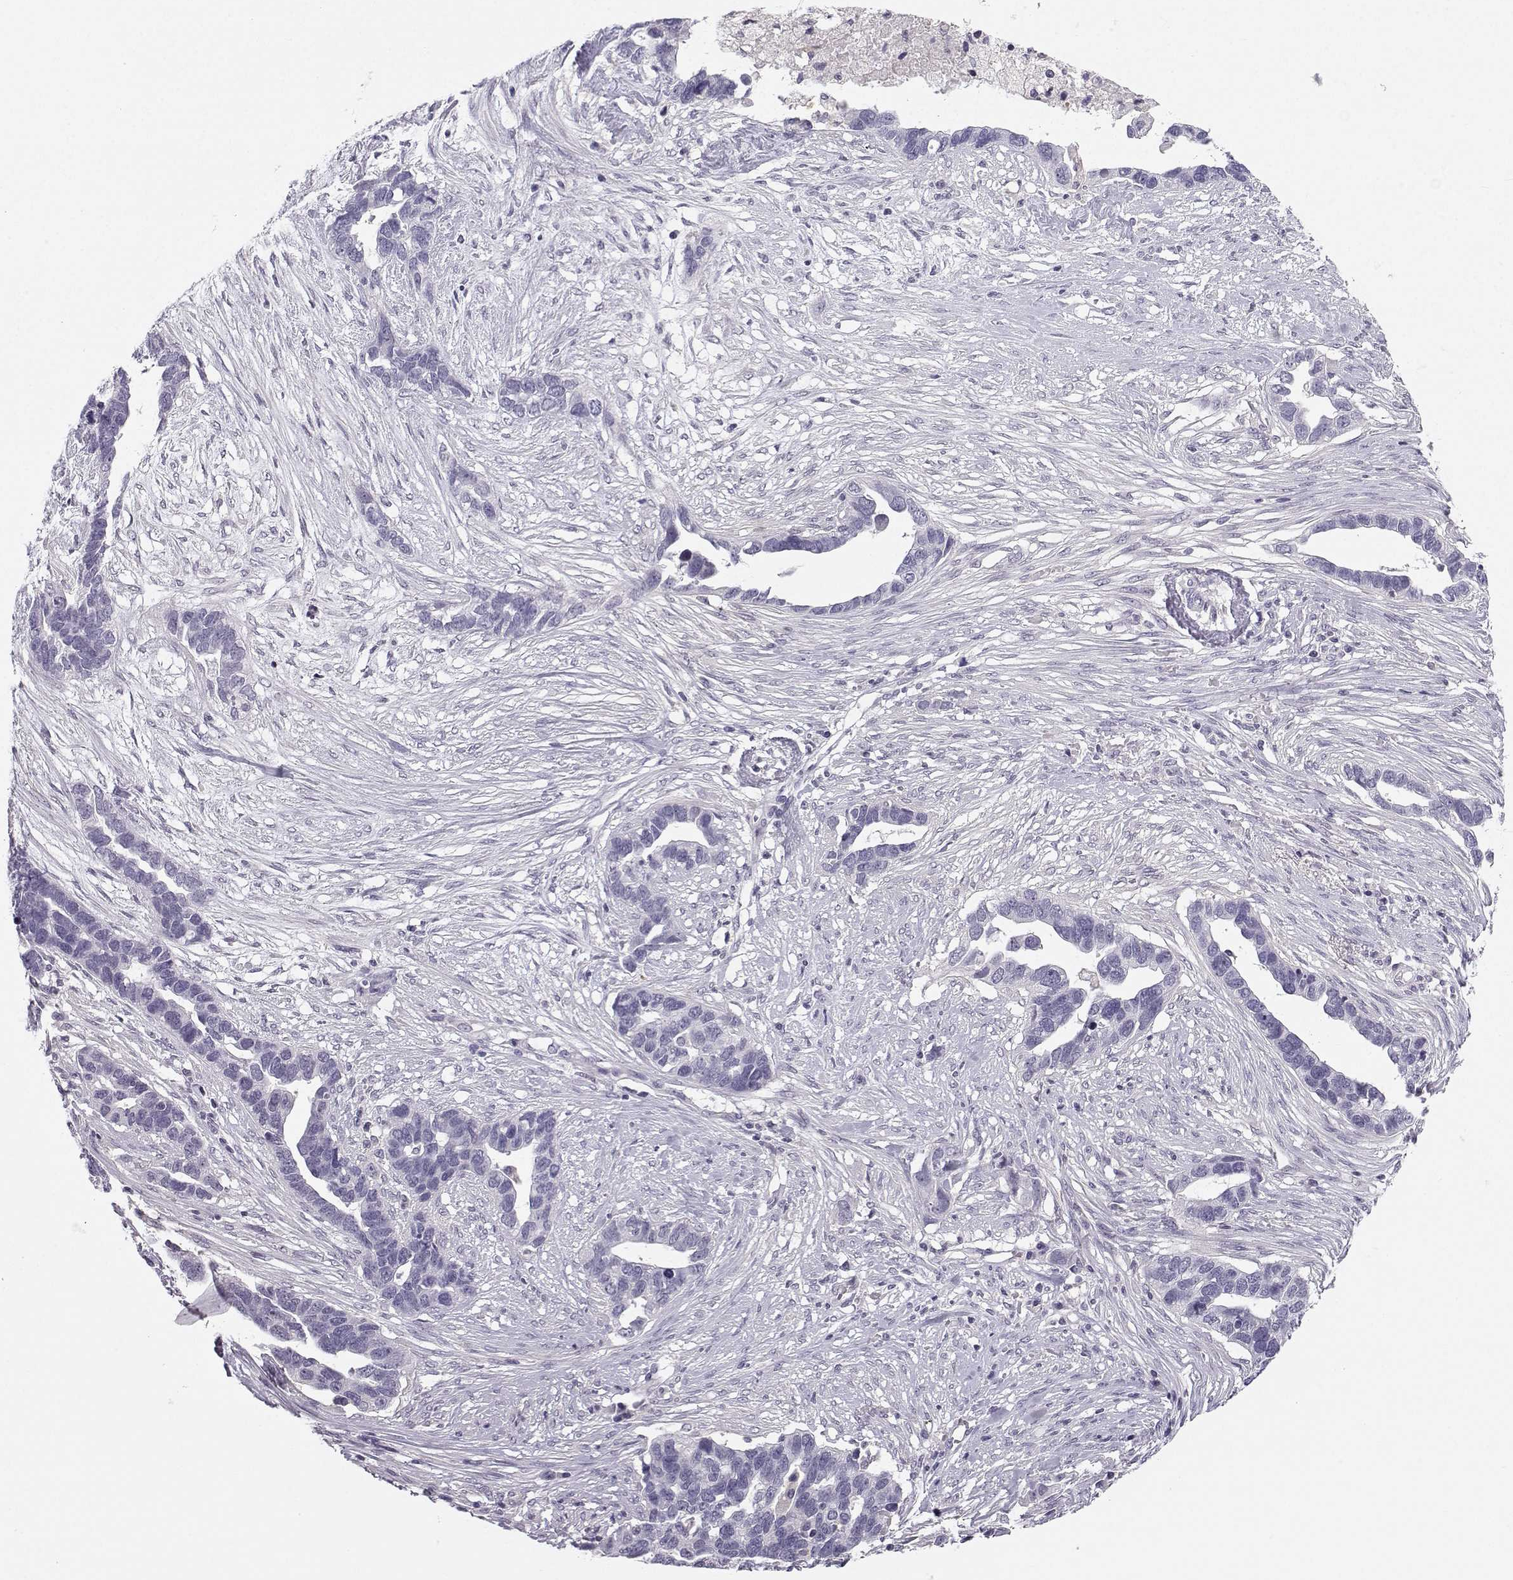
{"staining": {"intensity": "negative", "quantity": "none", "location": "none"}, "tissue": "ovarian cancer", "cell_type": "Tumor cells", "image_type": "cancer", "snomed": [{"axis": "morphology", "description": "Cystadenocarcinoma, serous, NOS"}, {"axis": "topography", "description": "Ovary"}], "caption": "A micrograph of serous cystadenocarcinoma (ovarian) stained for a protein demonstrates no brown staining in tumor cells. (Brightfield microscopy of DAB immunohistochemistry at high magnification).", "gene": "MROH7", "patient": {"sex": "female", "age": 54}}